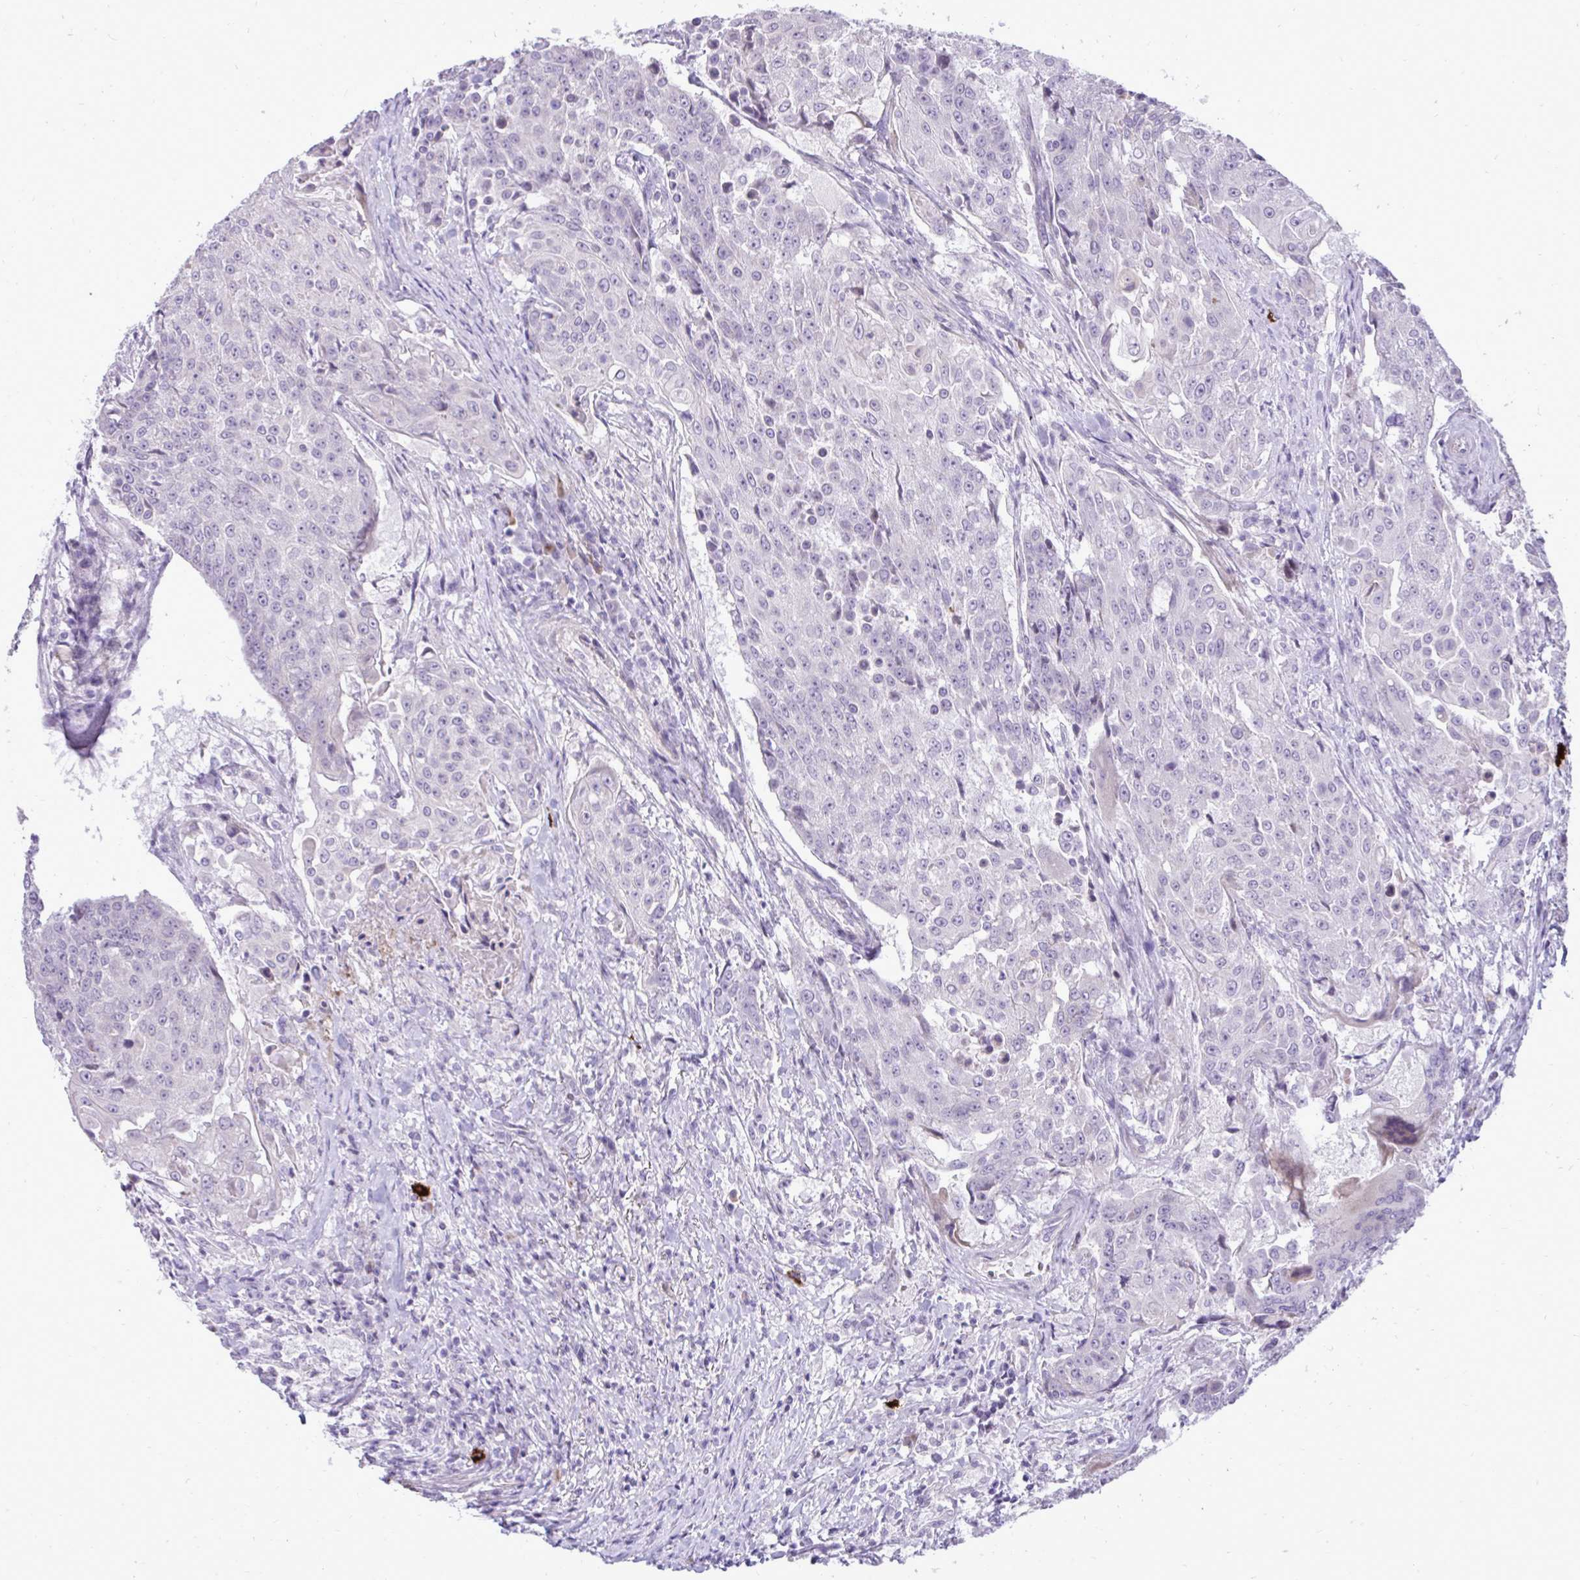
{"staining": {"intensity": "negative", "quantity": "none", "location": "none"}, "tissue": "urothelial cancer", "cell_type": "Tumor cells", "image_type": "cancer", "snomed": [{"axis": "morphology", "description": "Urothelial carcinoma, High grade"}, {"axis": "topography", "description": "Urinary bladder"}], "caption": "A high-resolution histopathology image shows immunohistochemistry staining of high-grade urothelial carcinoma, which exhibits no significant staining in tumor cells.", "gene": "SPAG1", "patient": {"sex": "female", "age": 63}}